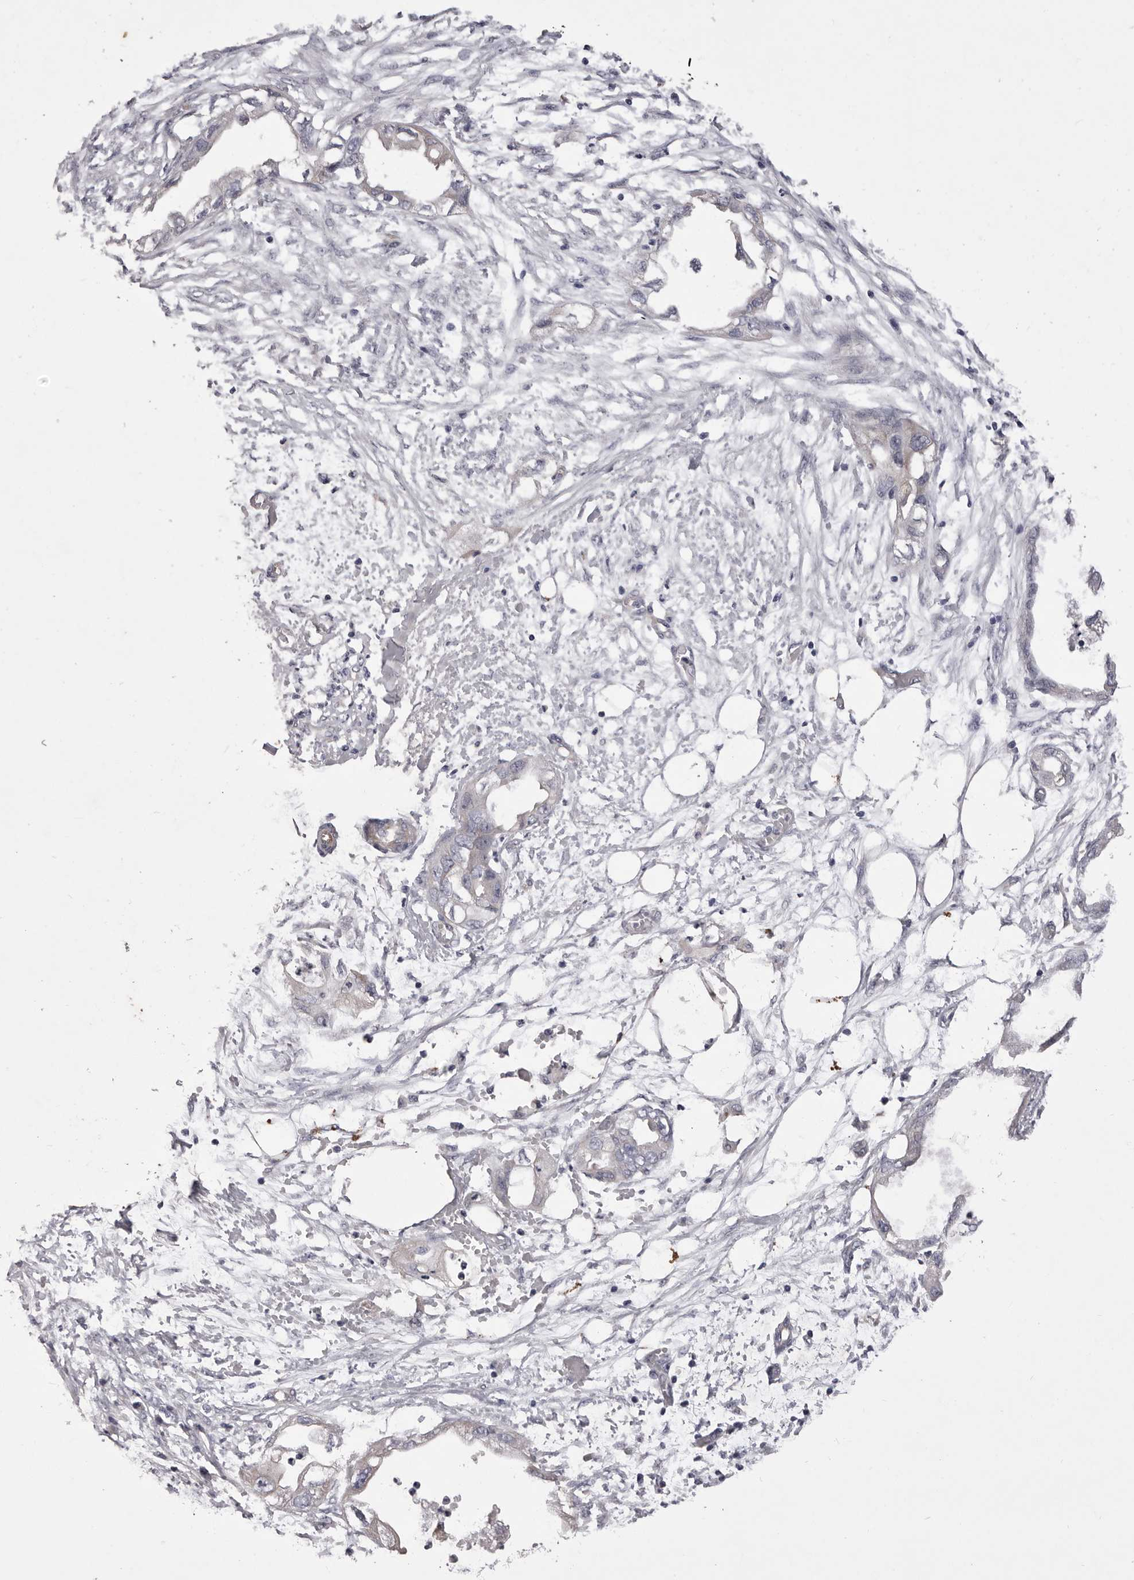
{"staining": {"intensity": "negative", "quantity": "none", "location": "none"}, "tissue": "endometrial cancer", "cell_type": "Tumor cells", "image_type": "cancer", "snomed": [{"axis": "morphology", "description": "Adenocarcinoma, NOS"}, {"axis": "morphology", "description": "Adenocarcinoma, metastatic, NOS"}, {"axis": "topography", "description": "Adipose tissue"}, {"axis": "topography", "description": "Endometrium"}], "caption": "Immunohistochemistry of human endometrial cancer exhibits no positivity in tumor cells.", "gene": "PNRC1", "patient": {"sex": "female", "age": 67}}